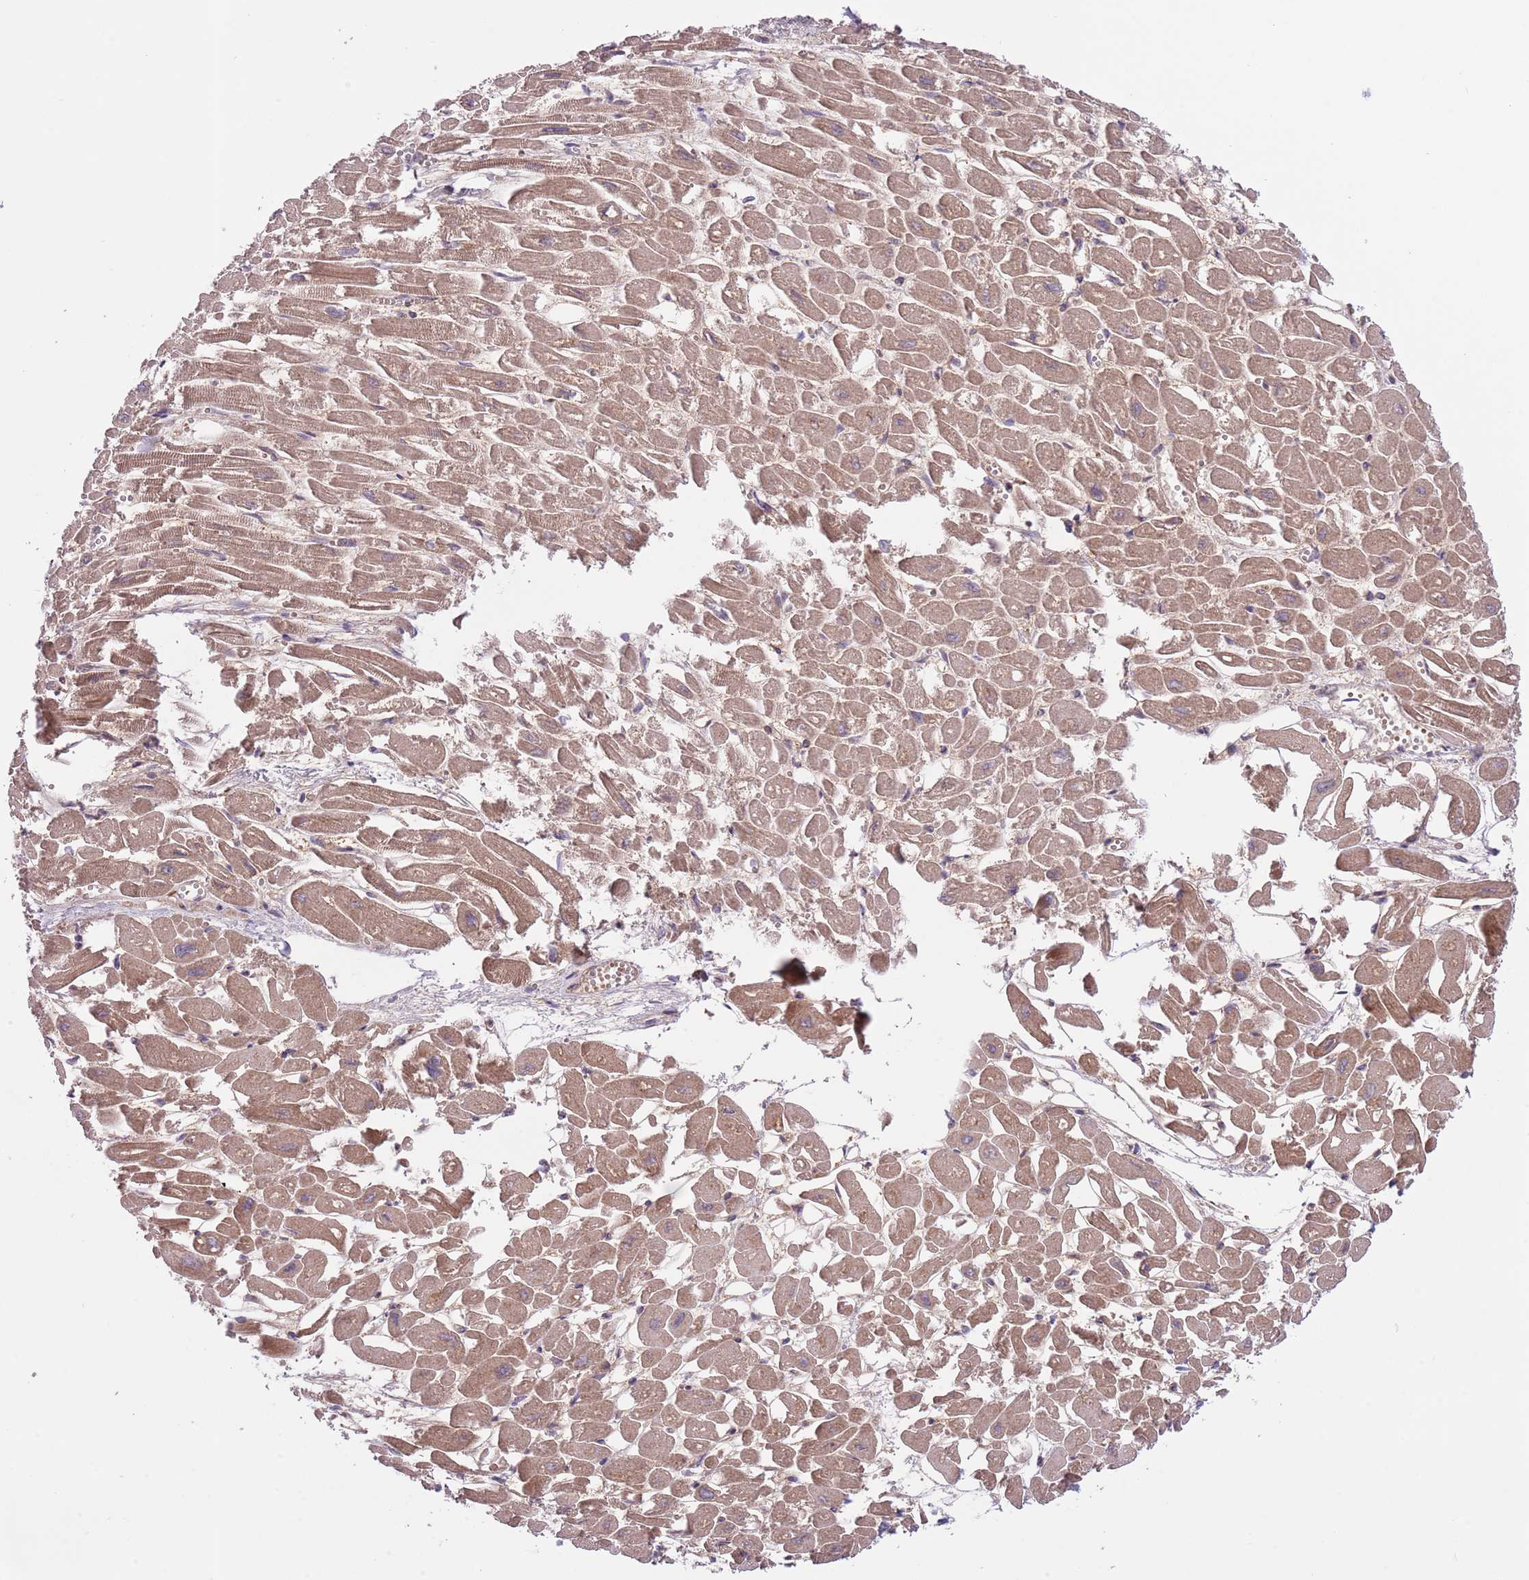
{"staining": {"intensity": "moderate", "quantity": ">75%", "location": "cytoplasmic/membranous"}, "tissue": "heart muscle", "cell_type": "Cardiomyocytes", "image_type": "normal", "snomed": [{"axis": "morphology", "description": "Normal tissue, NOS"}, {"axis": "topography", "description": "Heart"}], "caption": "About >75% of cardiomyocytes in benign human heart muscle reveal moderate cytoplasmic/membranous protein positivity as visualized by brown immunohistochemical staining.", "gene": "HDHD2", "patient": {"sex": "male", "age": 54}}